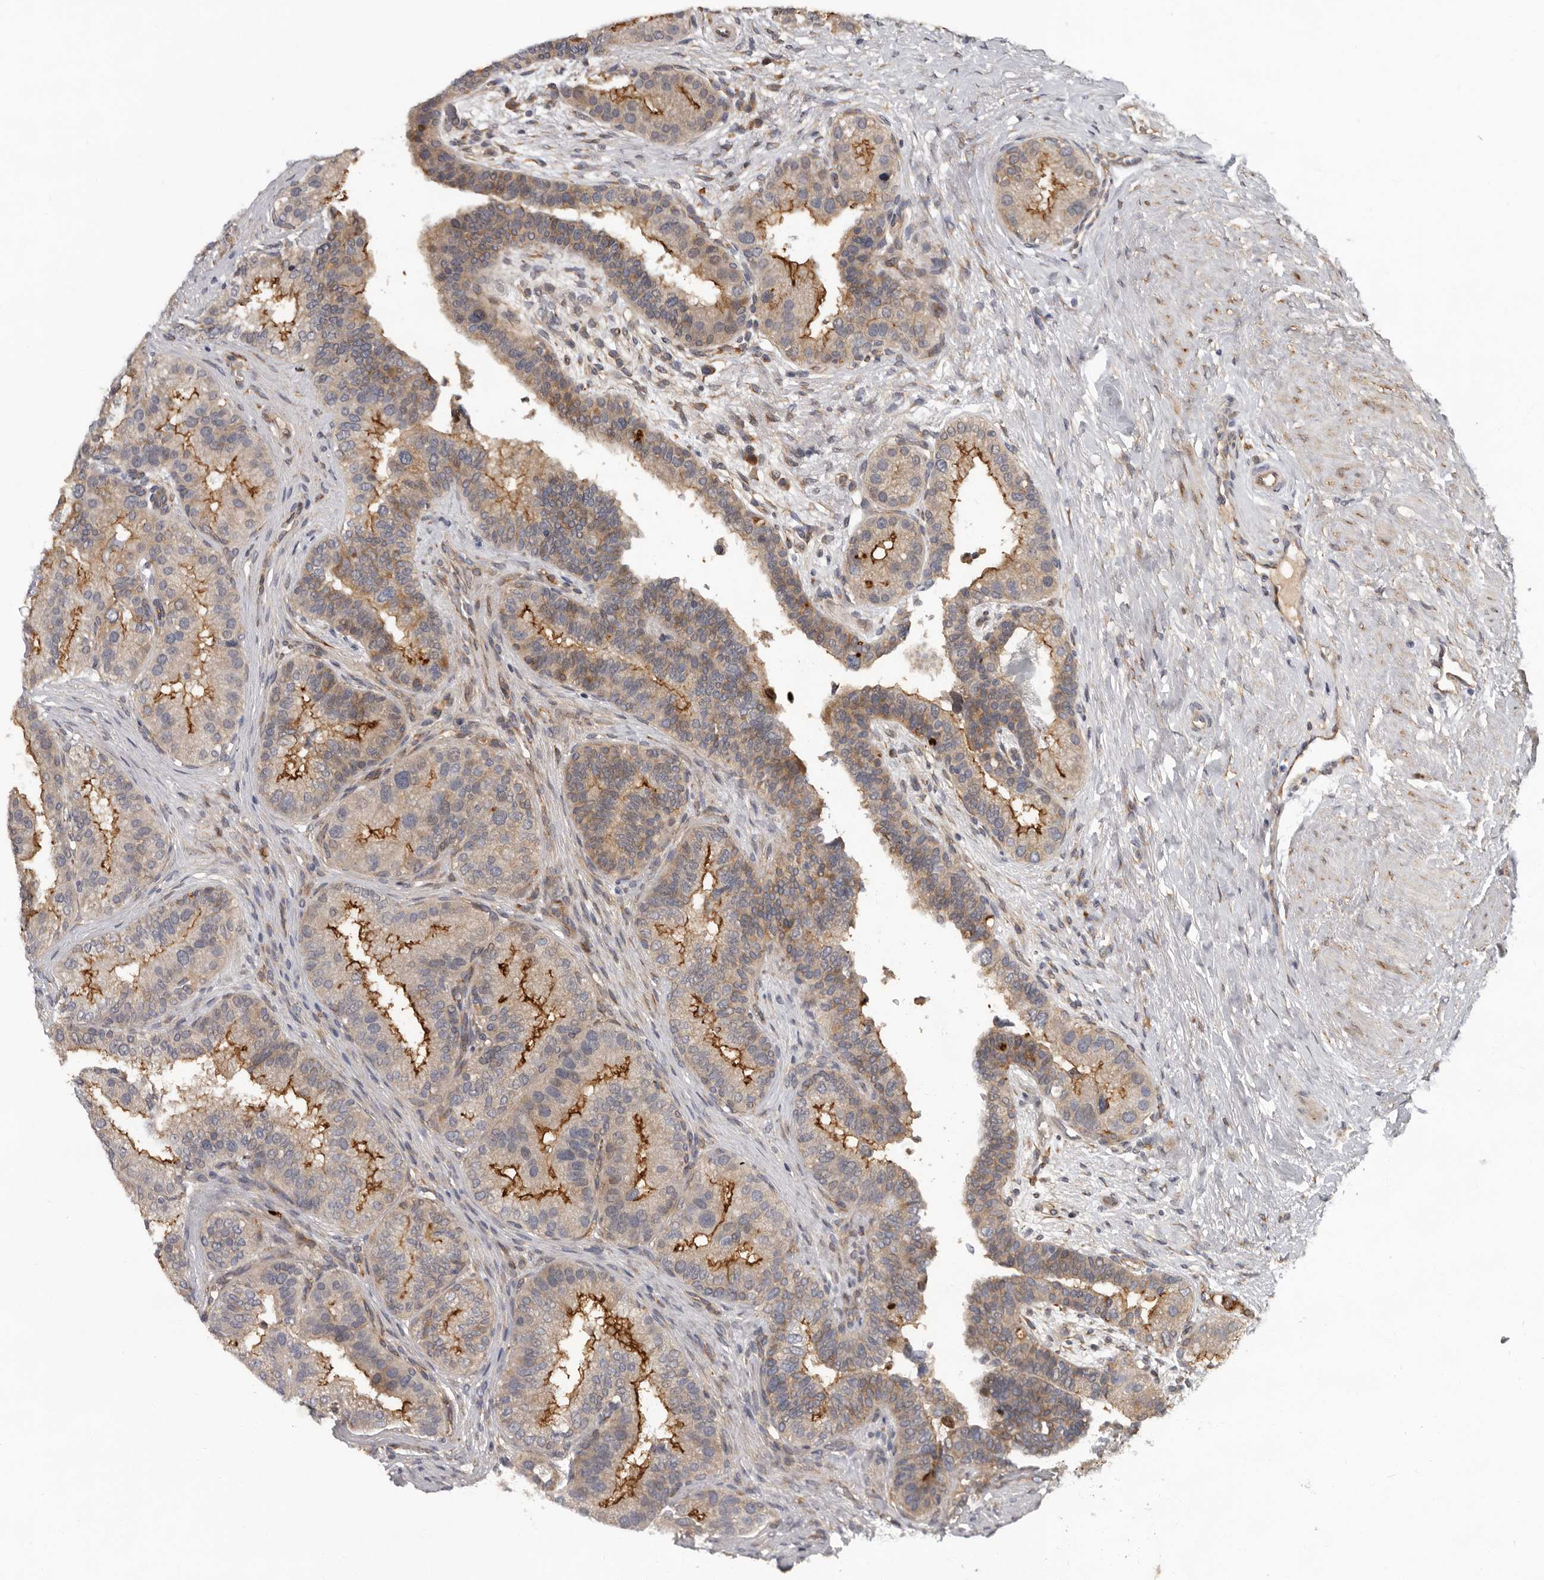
{"staining": {"intensity": "moderate", "quantity": ">75%", "location": "cytoplasmic/membranous"}, "tissue": "prostate cancer", "cell_type": "Tumor cells", "image_type": "cancer", "snomed": [{"axis": "morphology", "description": "Adenocarcinoma, High grade"}, {"axis": "topography", "description": "Prostate"}], "caption": "Tumor cells show medium levels of moderate cytoplasmic/membranous expression in approximately >75% of cells in adenocarcinoma (high-grade) (prostate).", "gene": "MTF1", "patient": {"sex": "male", "age": 56}}